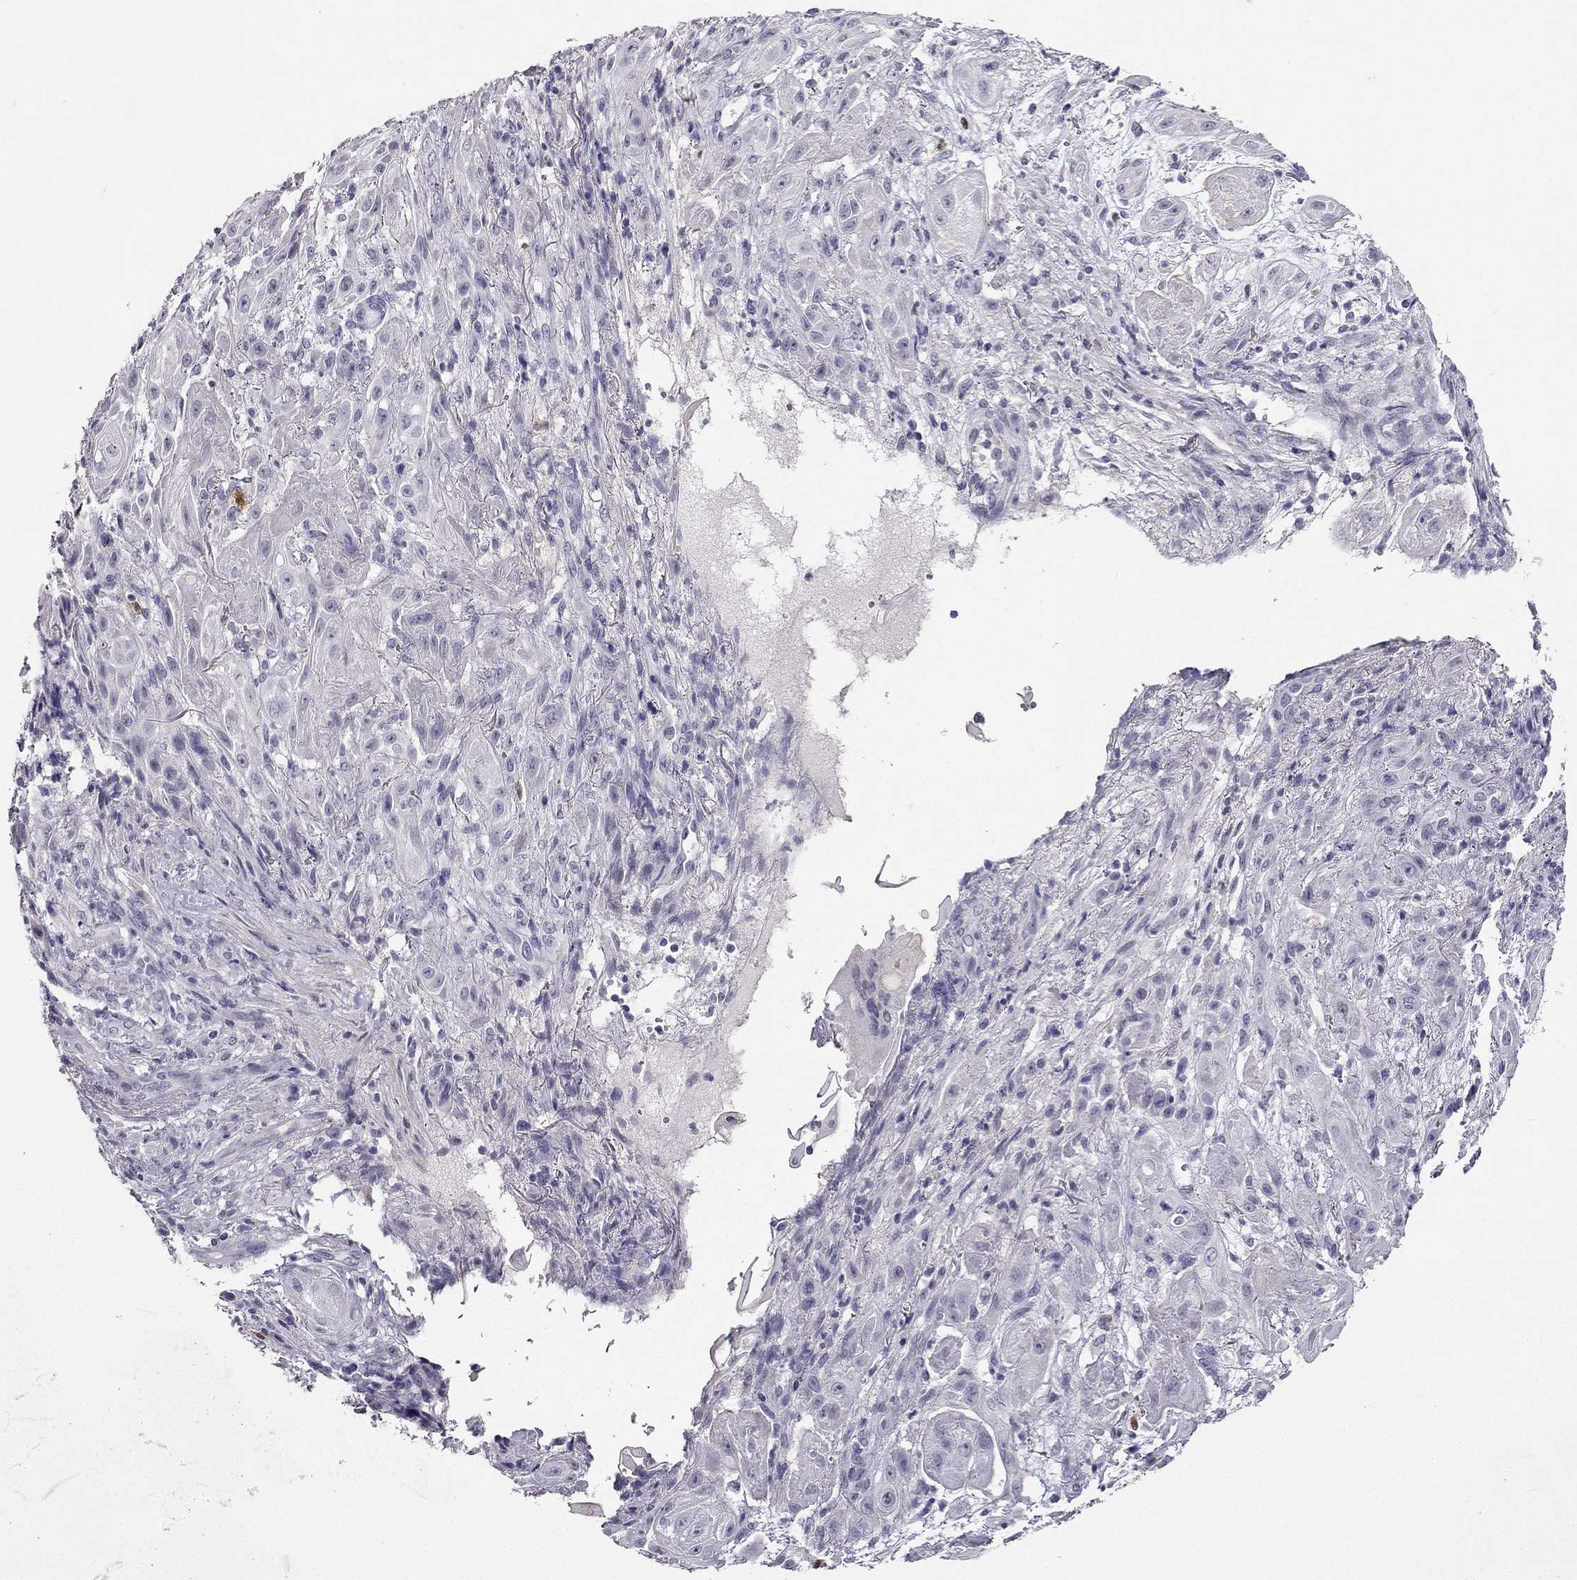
{"staining": {"intensity": "negative", "quantity": "none", "location": "none"}, "tissue": "skin cancer", "cell_type": "Tumor cells", "image_type": "cancer", "snomed": [{"axis": "morphology", "description": "Squamous cell carcinoma, NOS"}, {"axis": "topography", "description": "Skin"}], "caption": "A micrograph of human skin cancer (squamous cell carcinoma) is negative for staining in tumor cells.", "gene": "CALB2", "patient": {"sex": "male", "age": 62}}